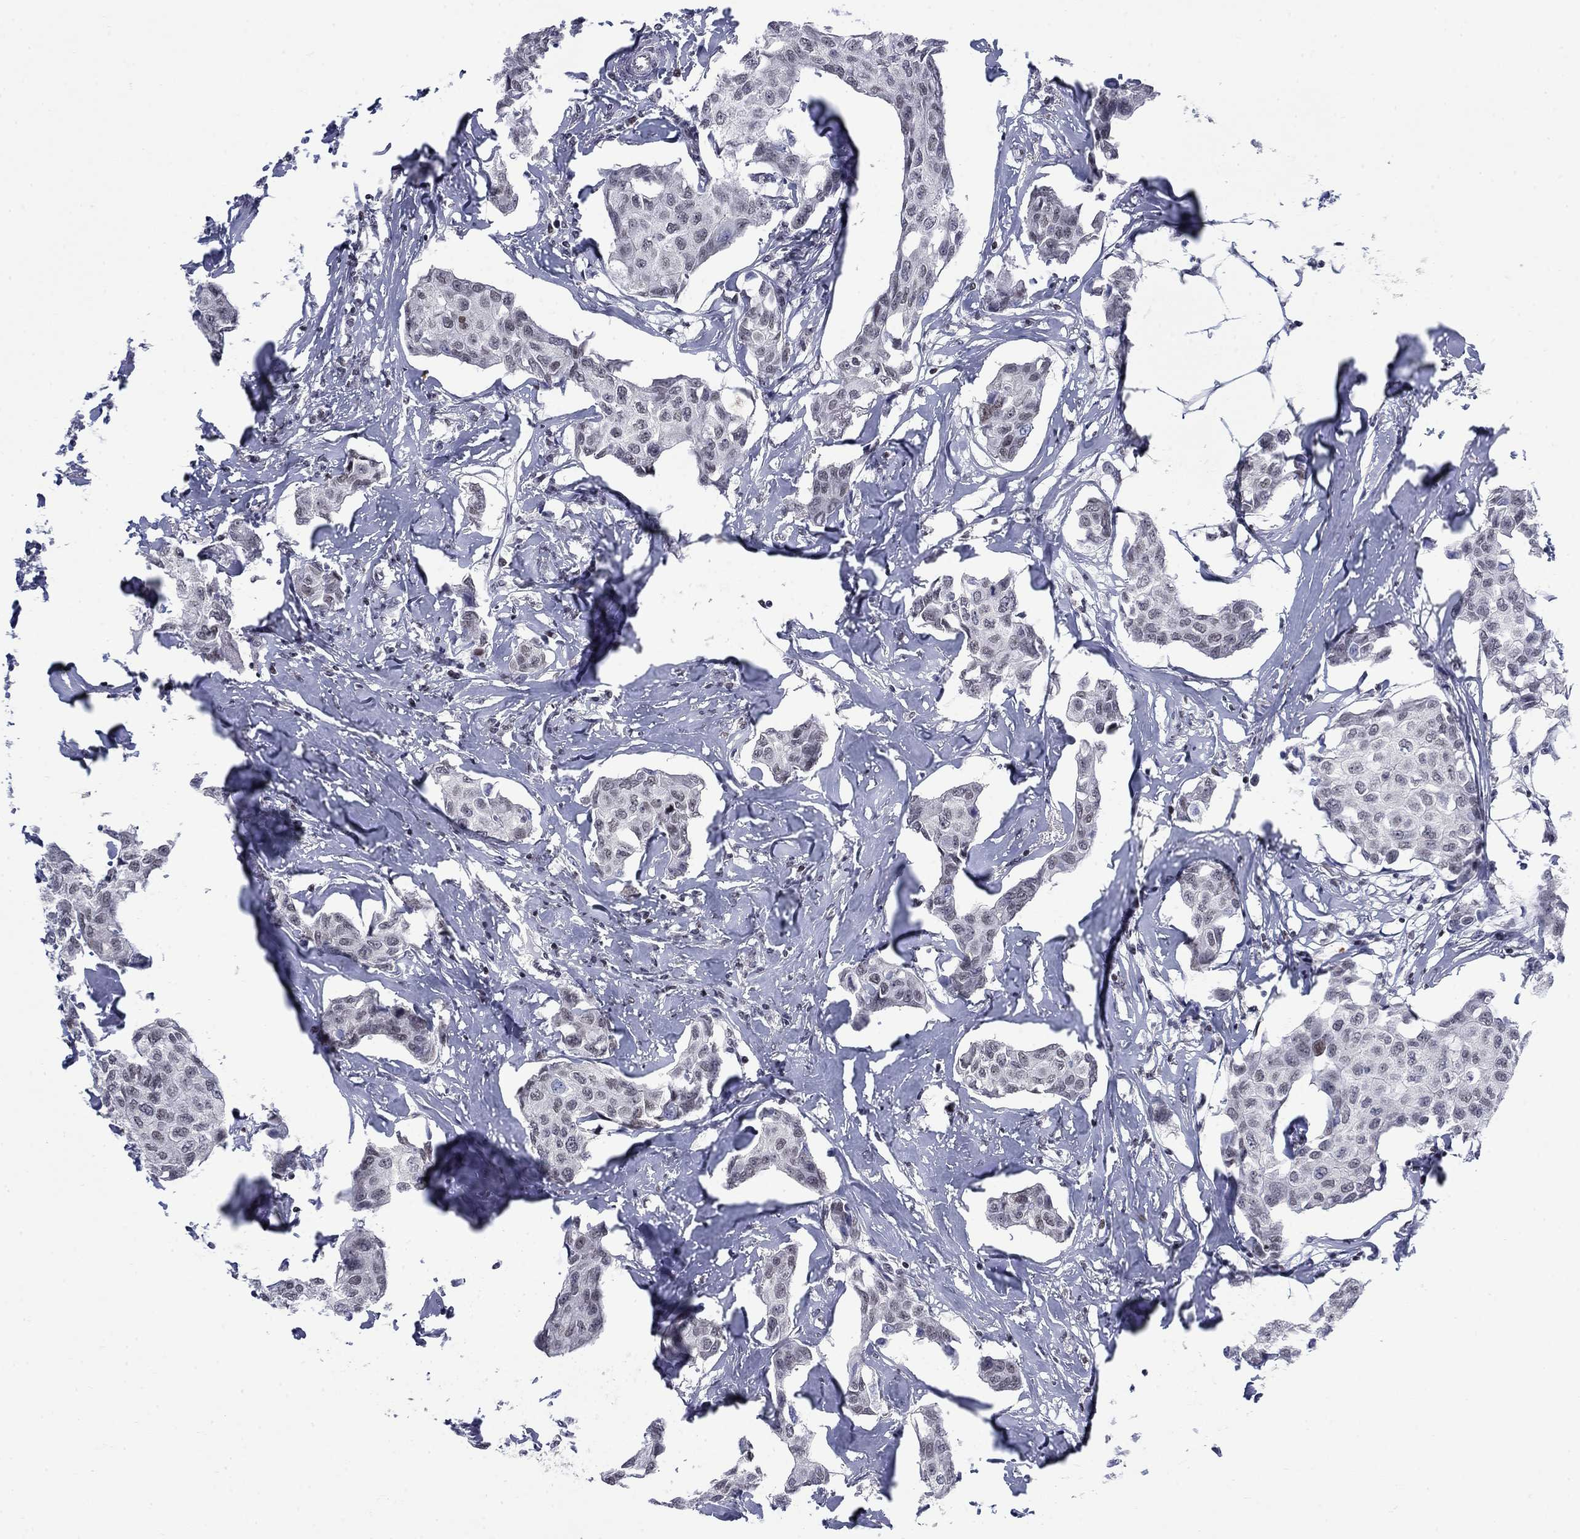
{"staining": {"intensity": "negative", "quantity": "none", "location": "none"}, "tissue": "breast cancer", "cell_type": "Tumor cells", "image_type": "cancer", "snomed": [{"axis": "morphology", "description": "Duct carcinoma"}, {"axis": "topography", "description": "Breast"}], "caption": "Immunohistochemistry (IHC) micrograph of human breast cancer stained for a protein (brown), which exhibits no staining in tumor cells.", "gene": "NPAS3", "patient": {"sex": "female", "age": 80}}